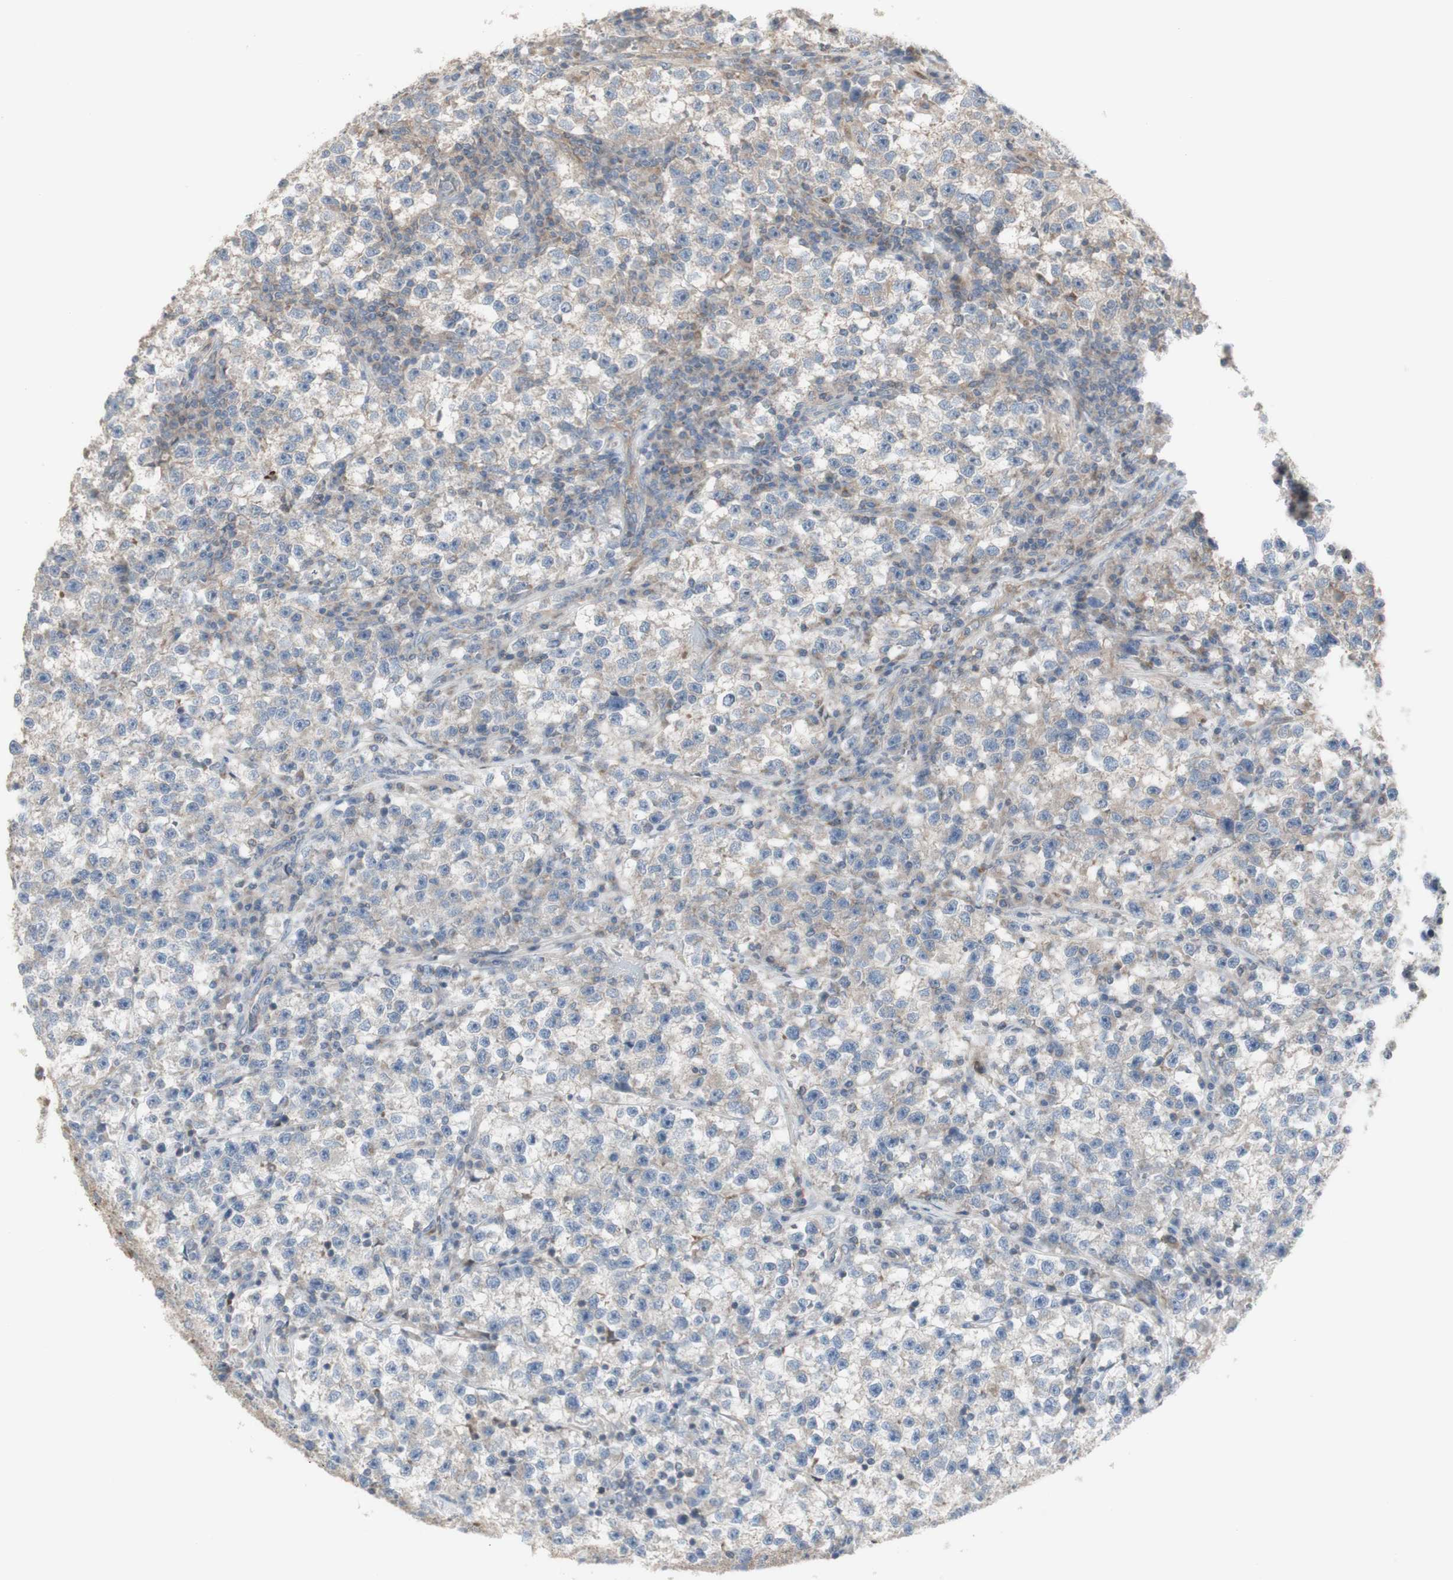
{"staining": {"intensity": "weak", "quantity": "<25%", "location": "cytoplasmic/membranous"}, "tissue": "testis cancer", "cell_type": "Tumor cells", "image_type": "cancer", "snomed": [{"axis": "morphology", "description": "Seminoma, NOS"}, {"axis": "topography", "description": "Testis"}], "caption": "Tumor cells show no significant staining in testis cancer.", "gene": "C3orf52", "patient": {"sex": "male", "age": 22}}